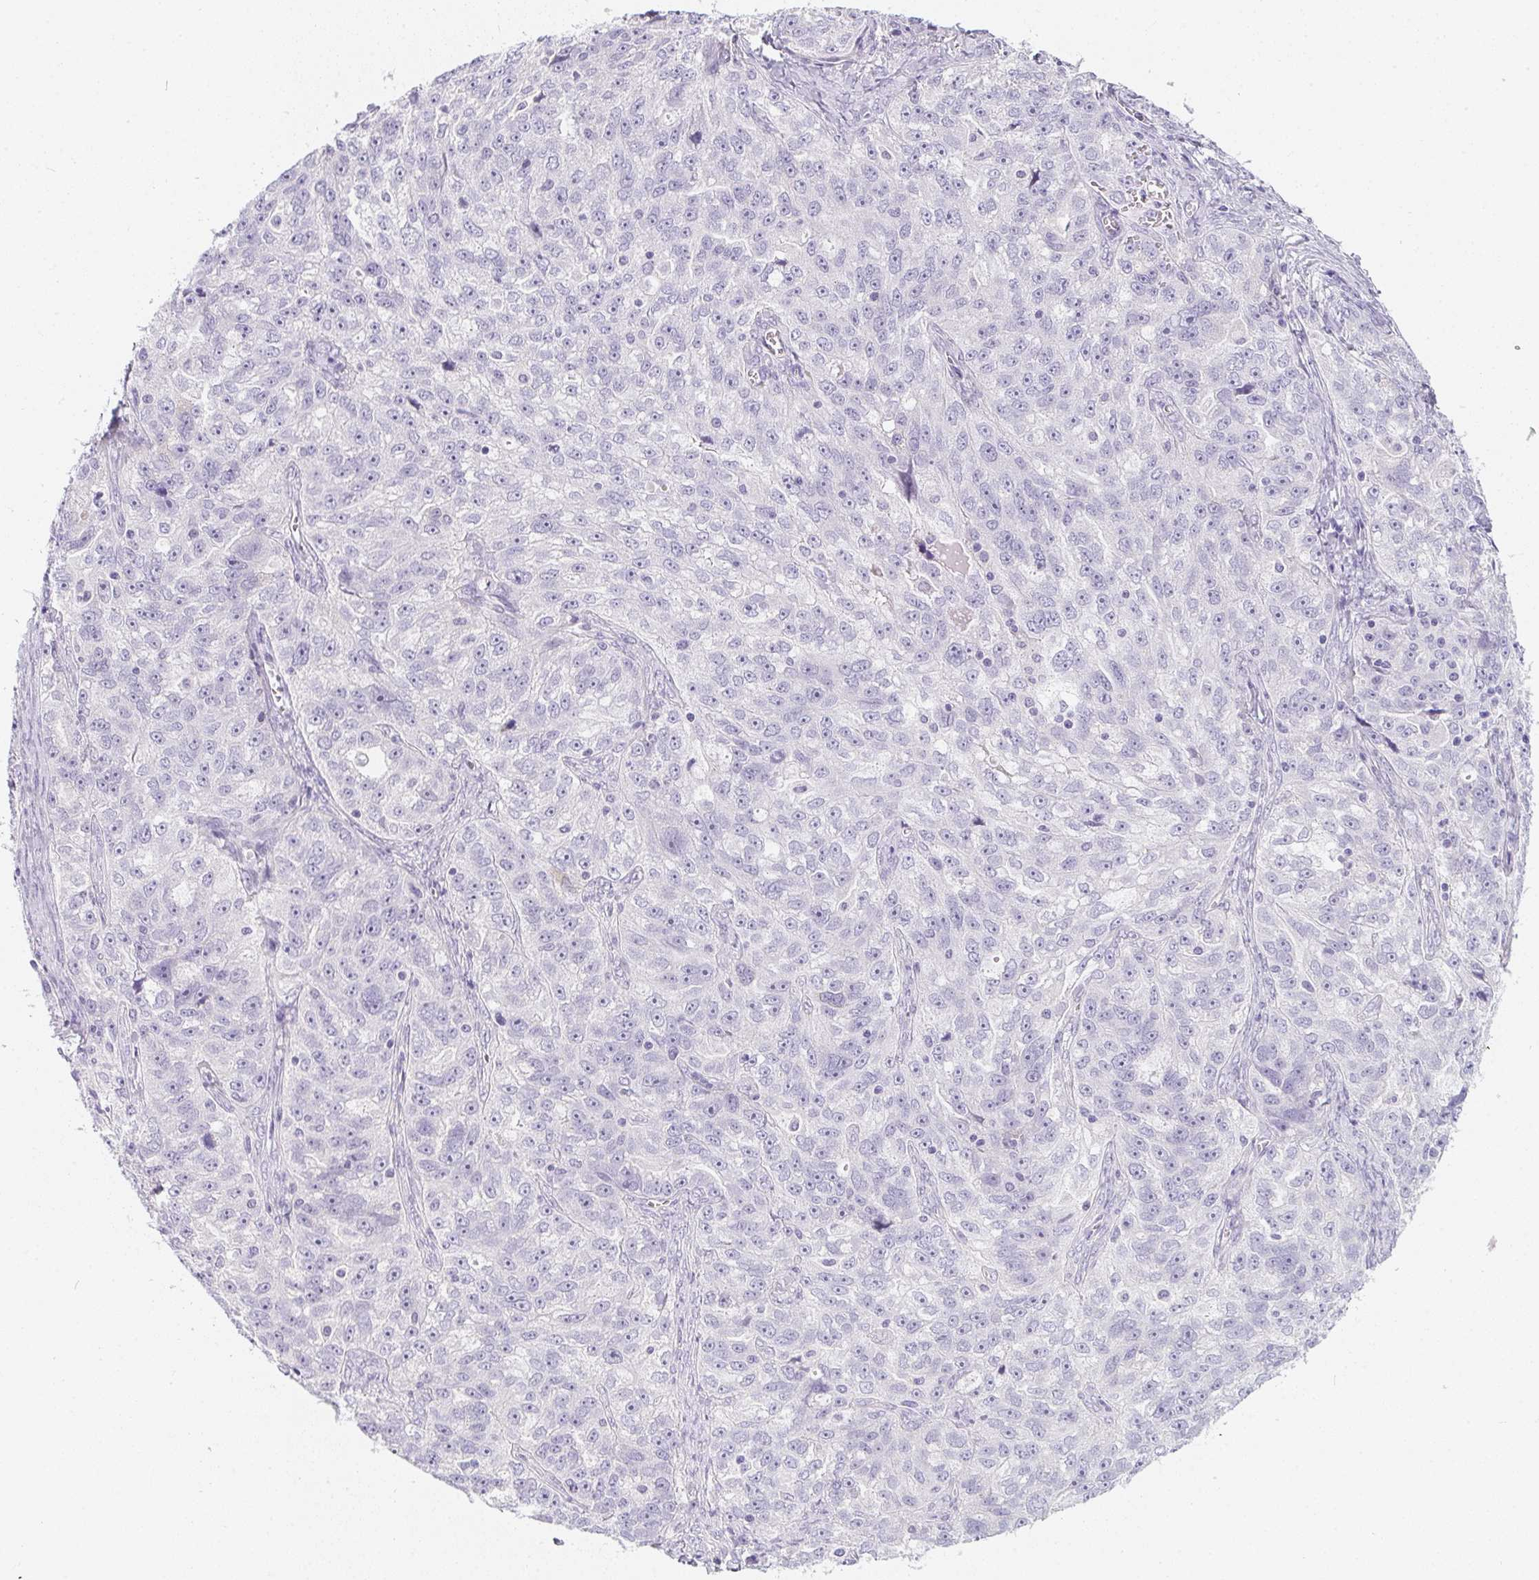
{"staining": {"intensity": "negative", "quantity": "none", "location": "none"}, "tissue": "ovarian cancer", "cell_type": "Tumor cells", "image_type": "cancer", "snomed": [{"axis": "morphology", "description": "Cystadenocarcinoma, serous, NOS"}, {"axis": "topography", "description": "Ovary"}], "caption": "A micrograph of ovarian cancer (serous cystadenocarcinoma) stained for a protein reveals no brown staining in tumor cells.", "gene": "MAP1A", "patient": {"sex": "female", "age": 51}}